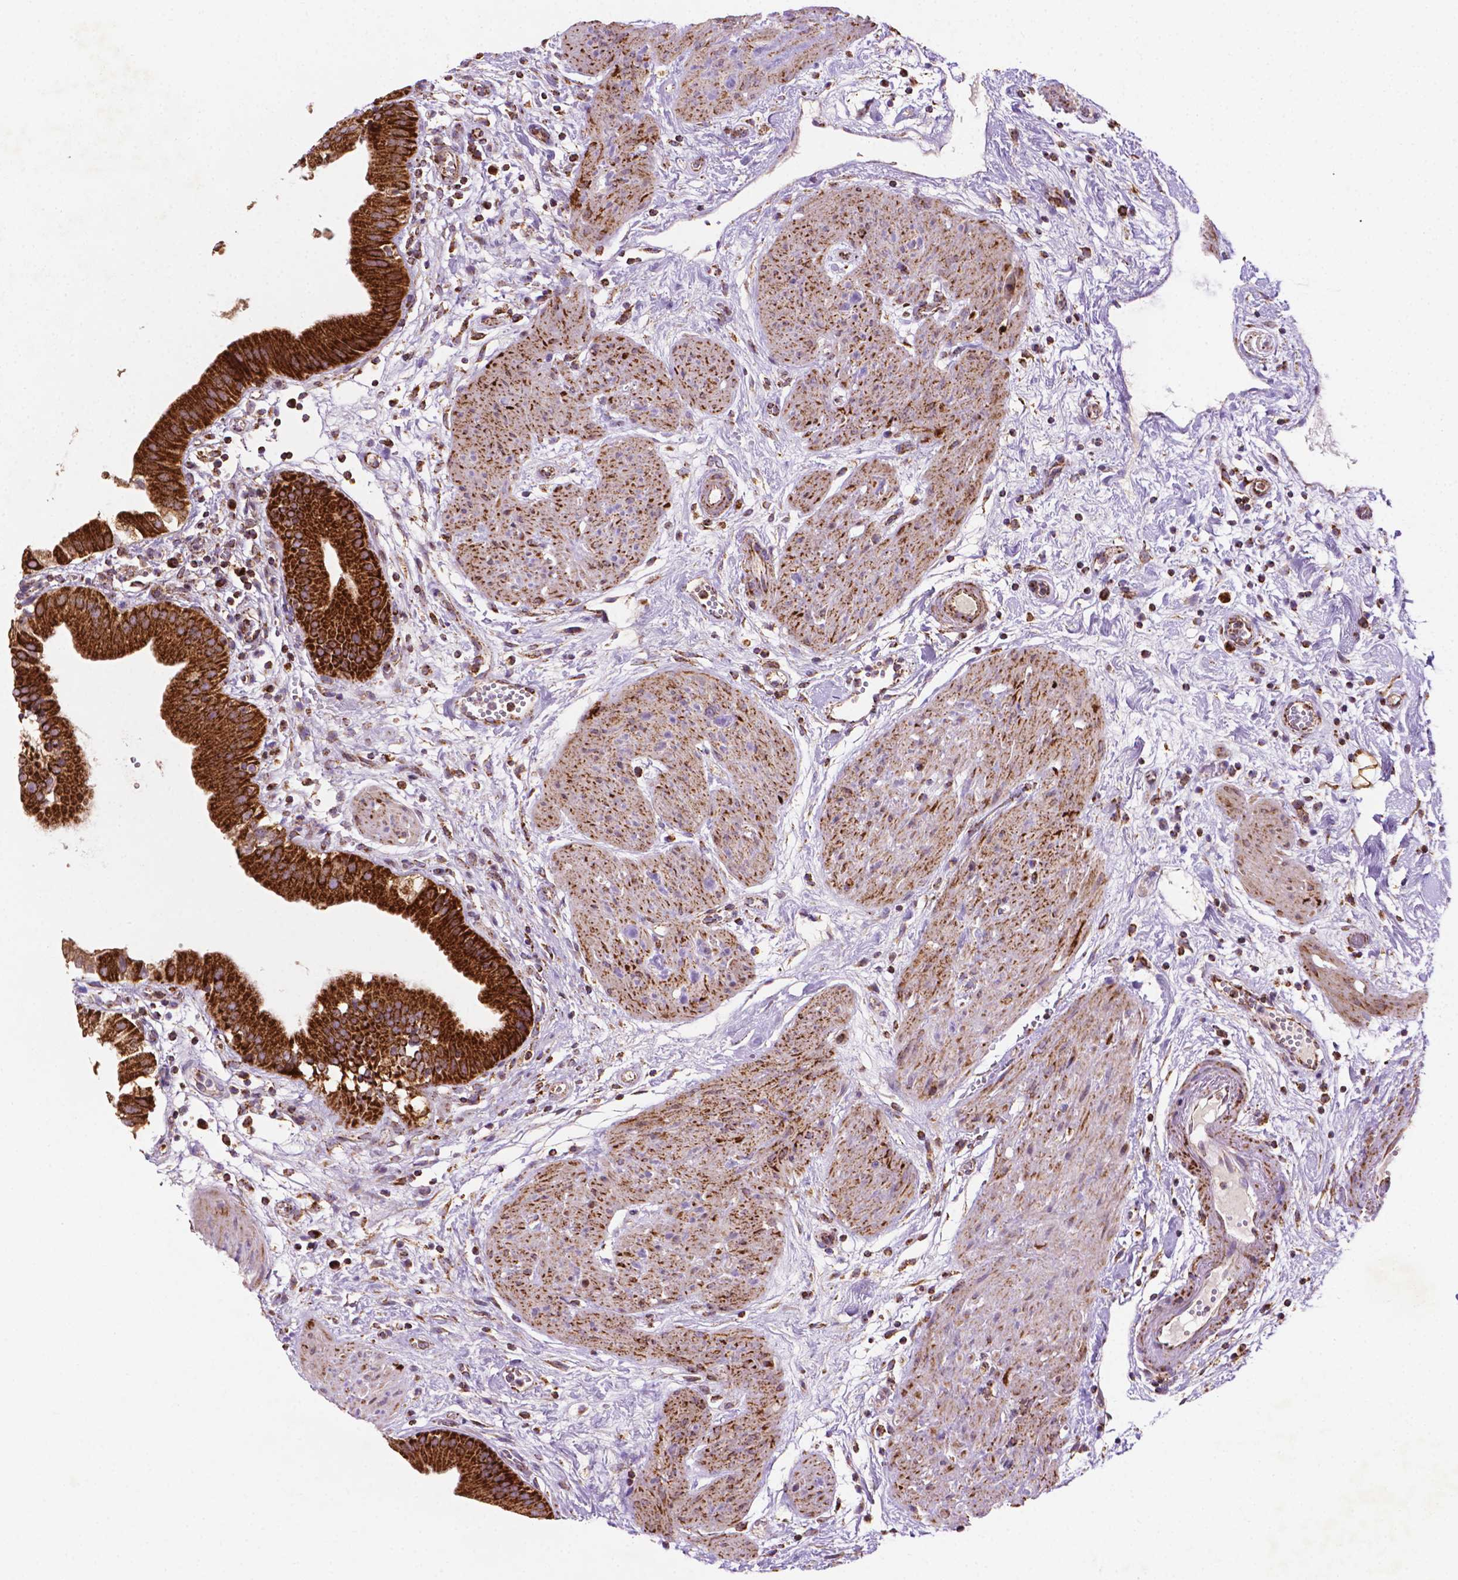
{"staining": {"intensity": "strong", "quantity": ">75%", "location": "cytoplasmic/membranous"}, "tissue": "gallbladder", "cell_type": "Glandular cells", "image_type": "normal", "snomed": [{"axis": "morphology", "description": "Normal tissue, NOS"}, {"axis": "topography", "description": "Gallbladder"}], "caption": "Normal gallbladder was stained to show a protein in brown. There is high levels of strong cytoplasmic/membranous staining in approximately >75% of glandular cells.", "gene": "ILVBL", "patient": {"sex": "female", "age": 65}}